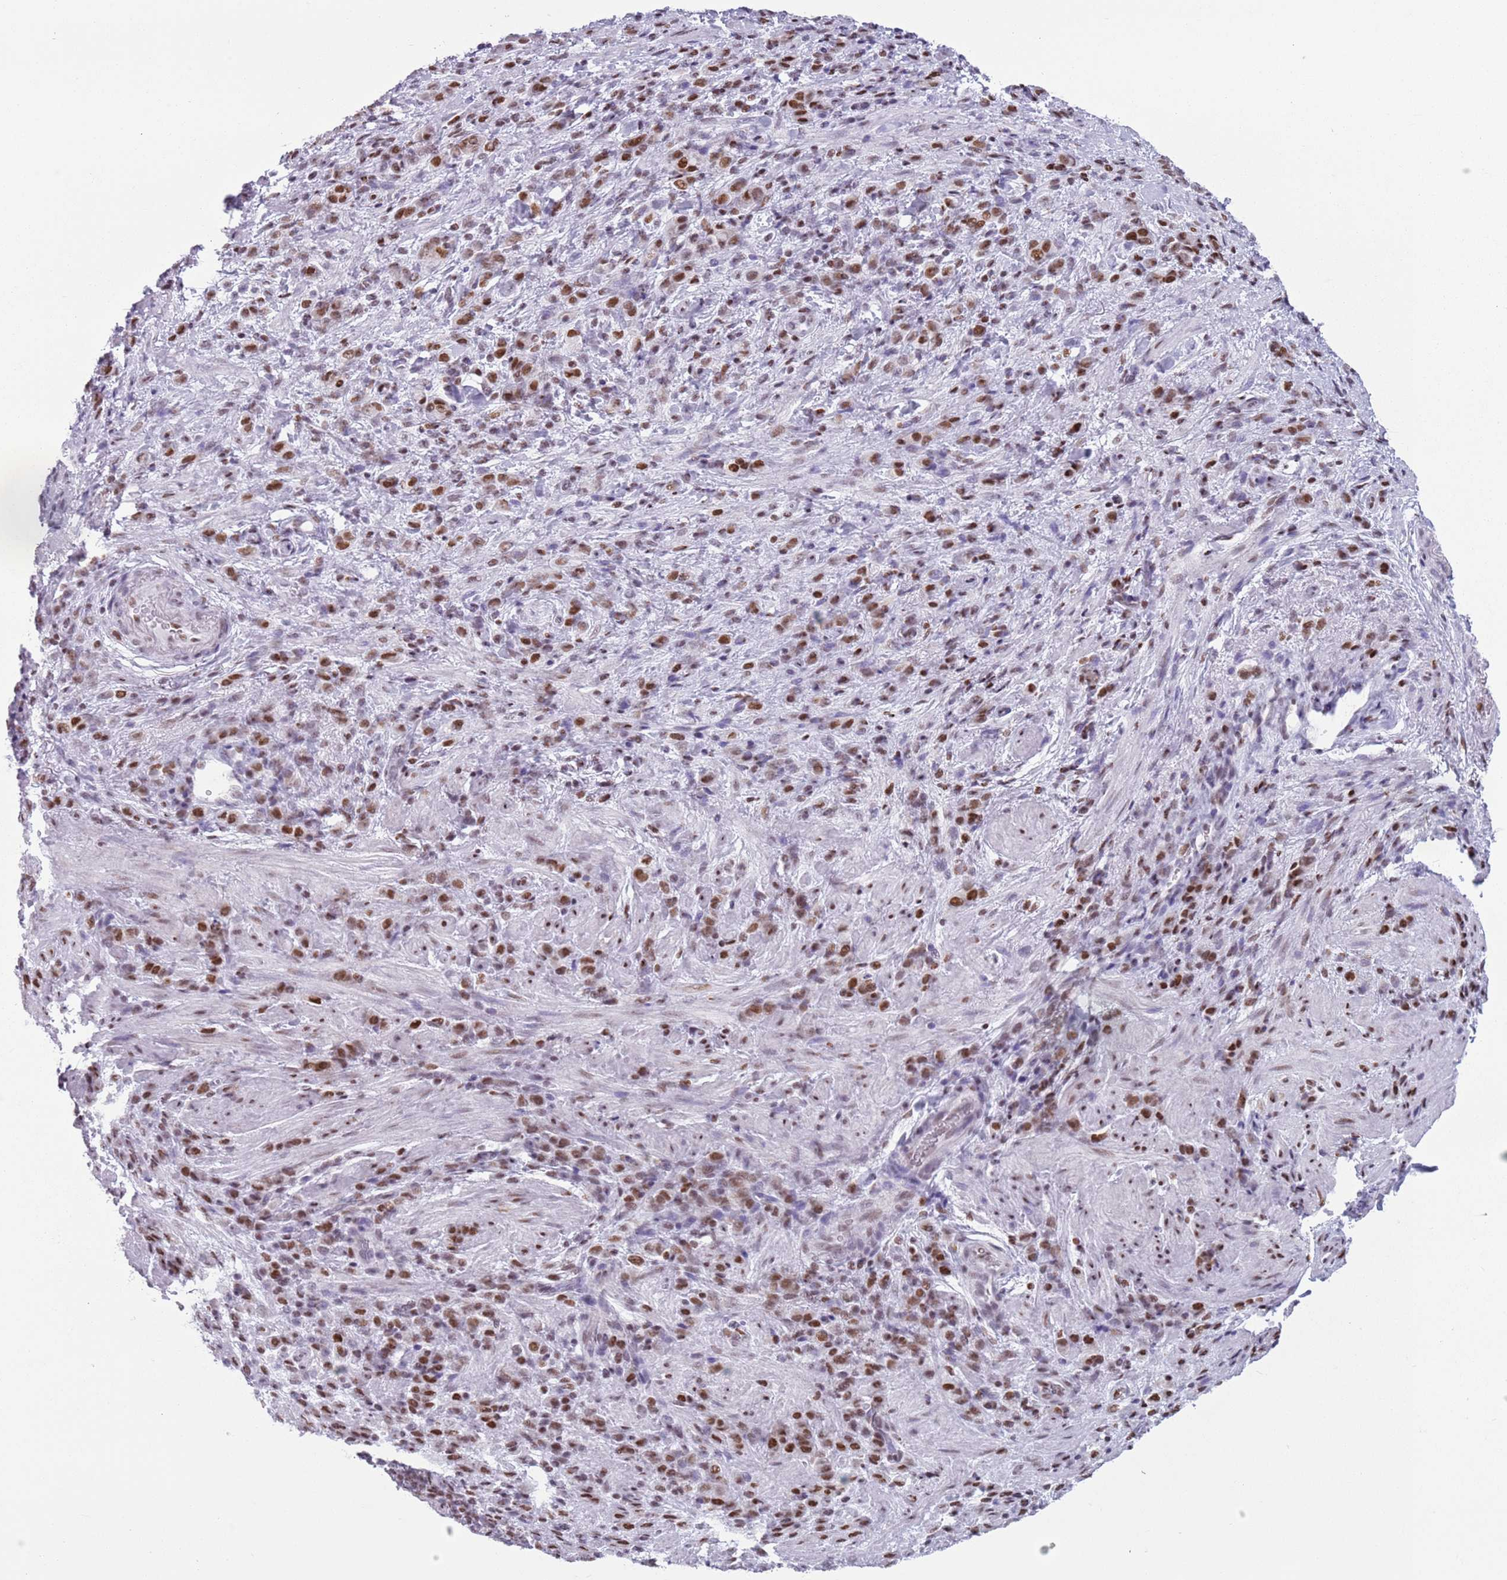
{"staining": {"intensity": "moderate", "quantity": ">75%", "location": "nuclear"}, "tissue": "stomach cancer", "cell_type": "Tumor cells", "image_type": "cancer", "snomed": [{"axis": "morphology", "description": "Adenocarcinoma, NOS"}, {"axis": "topography", "description": "Stomach"}], "caption": "A photomicrograph of human stomach cancer stained for a protein shows moderate nuclear brown staining in tumor cells.", "gene": "FAM104B", "patient": {"sex": "male", "age": 77}}